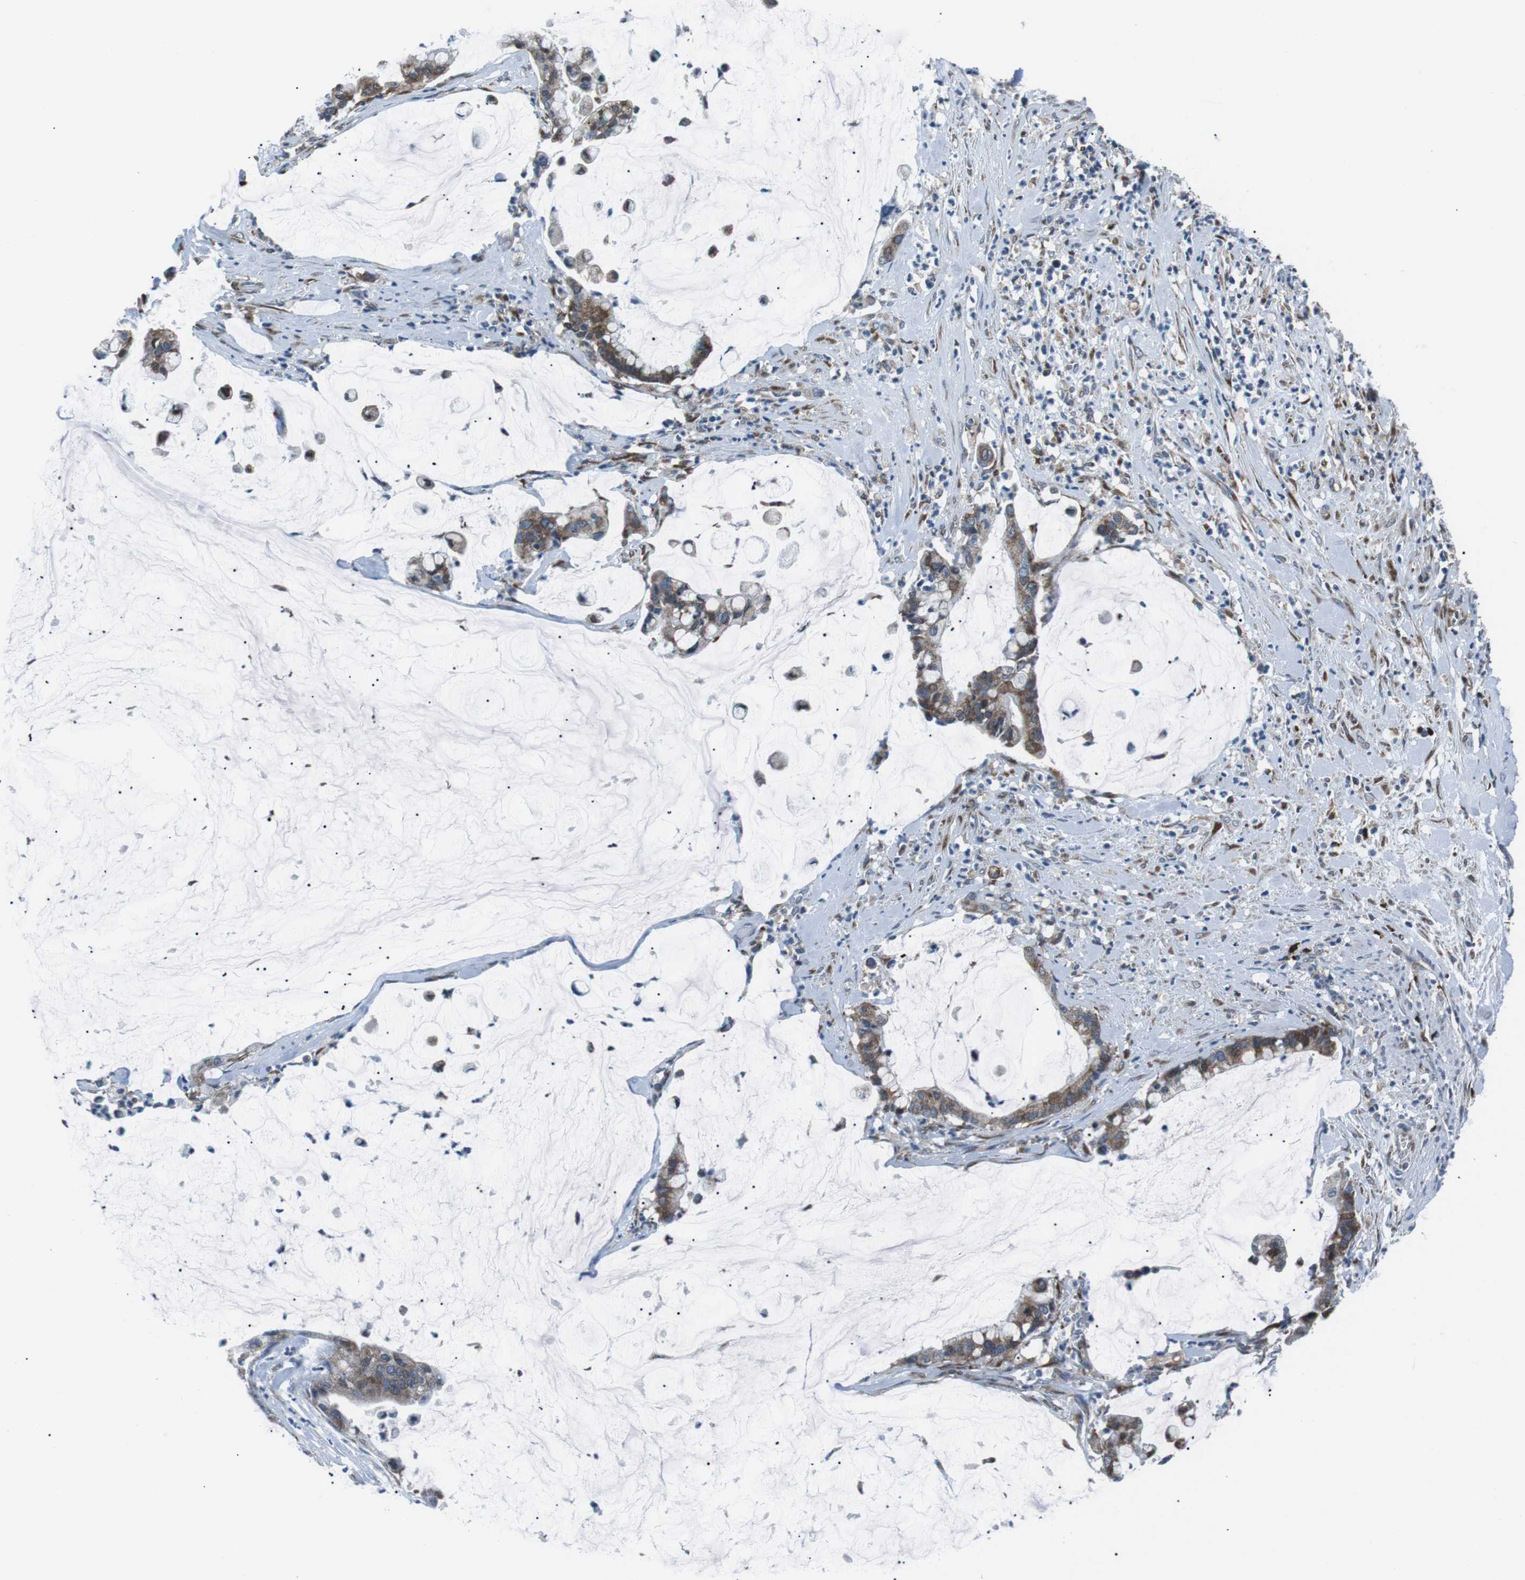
{"staining": {"intensity": "moderate", "quantity": ">75%", "location": "cytoplasmic/membranous"}, "tissue": "pancreatic cancer", "cell_type": "Tumor cells", "image_type": "cancer", "snomed": [{"axis": "morphology", "description": "Adenocarcinoma, NOS"}, {"axis": "topography", "description": "Pancreas"}], "caption": "Immunohistochemistry (IHC) micrograph of neoplastic tissue: pancreatic adenocarcinoma stained using immunohistochemistry (IHC) shows medium levels of moderate protein expression localized specifically in the cytoplasmic/membranous of tumor cells, appearing as a cytoplasmic/membranous brown color.", "gene": "BLNK", "patient": {"sex": "male", "age": 41}}